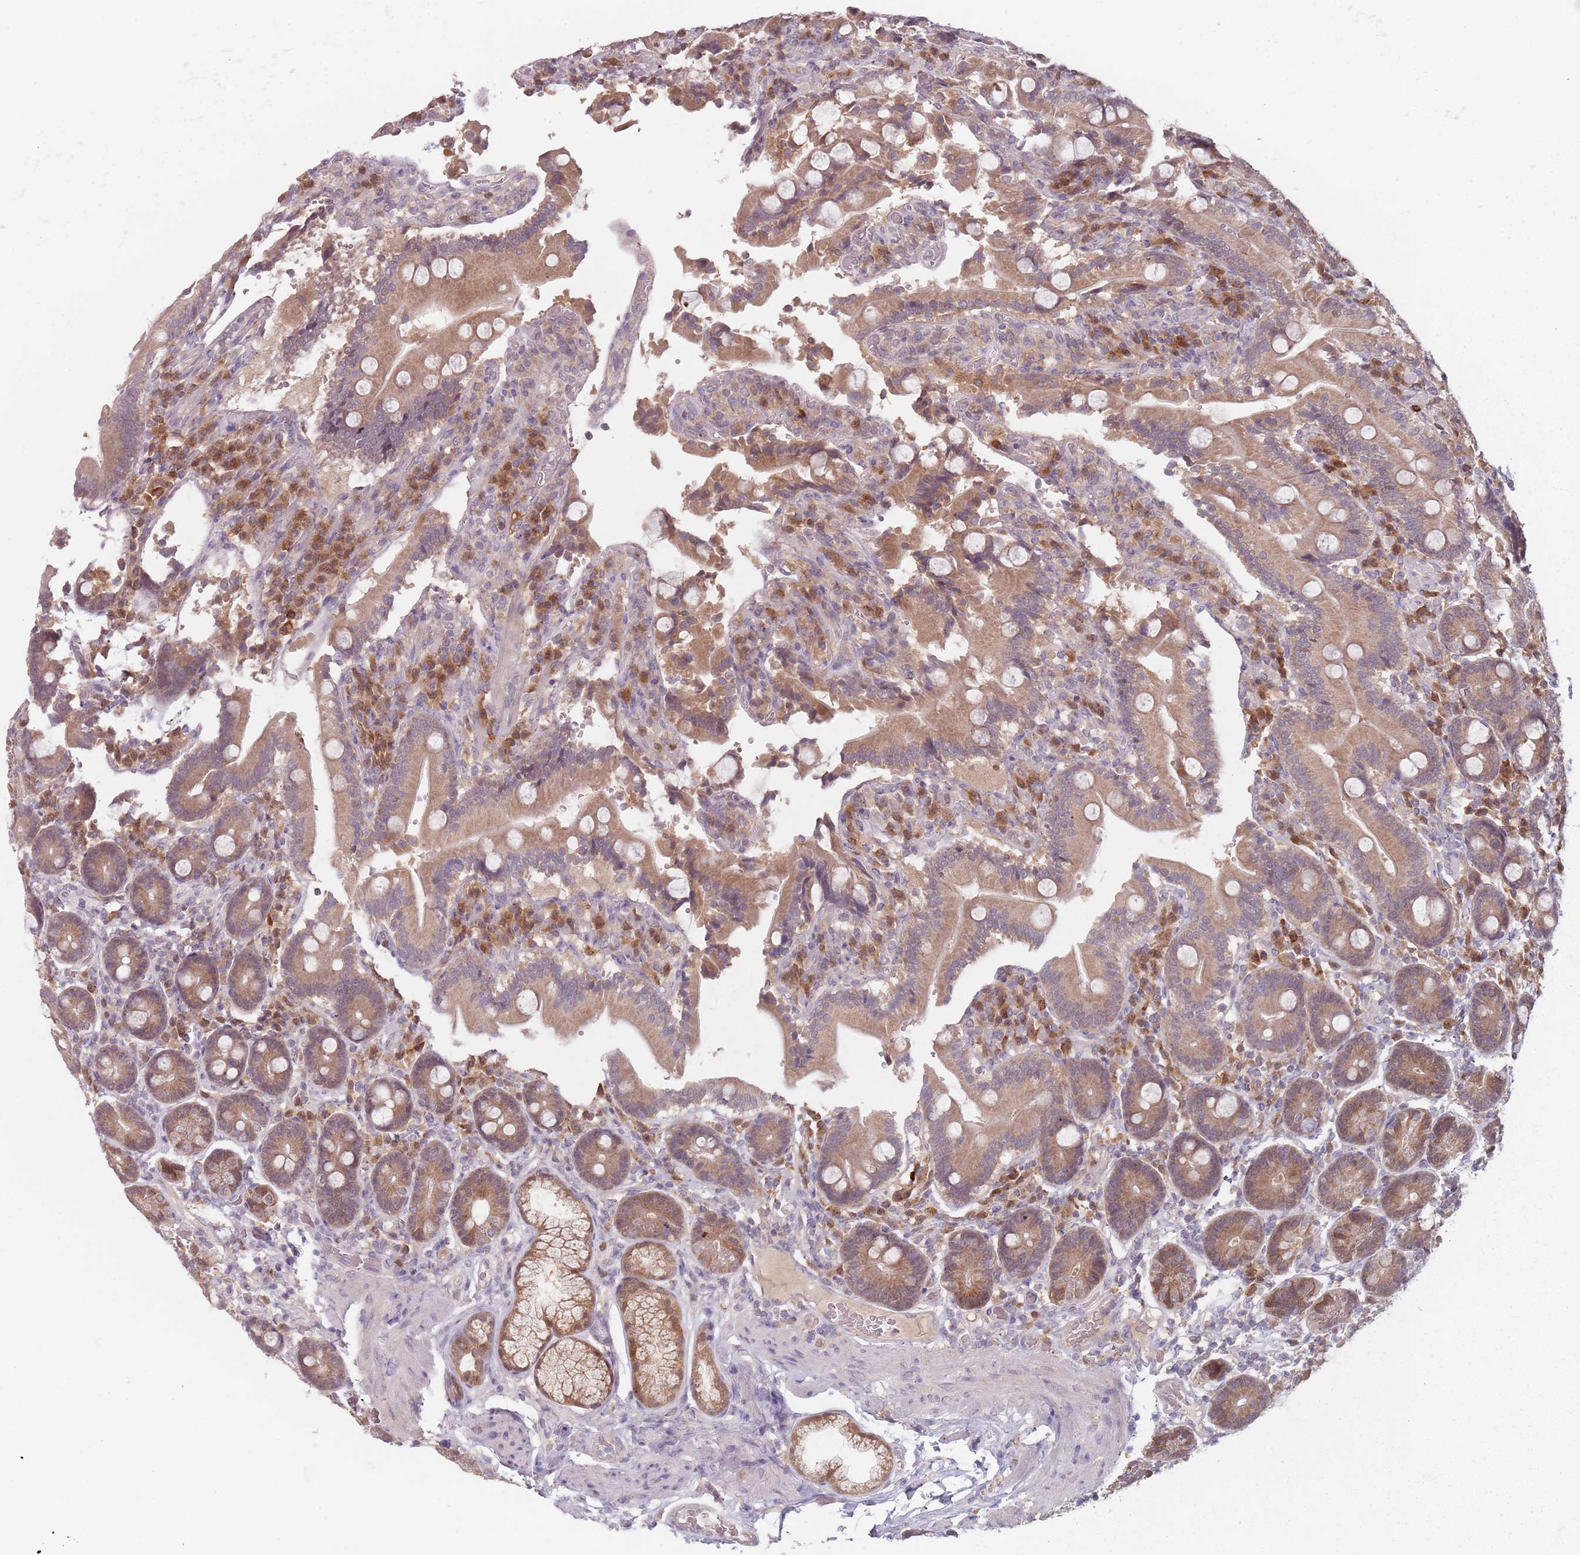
{"staining": {"intensity": "moderate", "quantity": ">75%", "location": "cytoplasmic/membranous,nuclear"}, "tissue": "duodenum", "cell_type": "Glandular cells", "image_type": "normal", "snomed": [{"axis": "morphology", "description": "Normal tissue, NOS"}, {"axis": "topography", "description": "Duodenum"}], "caption": "Immunohistochemical staining of benign duodenum demonstrates >75% levels of moderate cytoplasmic/membranous,nuclear protein expression in about >75% of glandular cells. (IHC, brightfield microscopy, high magnification).", "gene": "NAXE", "patient": {"sex": "female", "age": 62}}